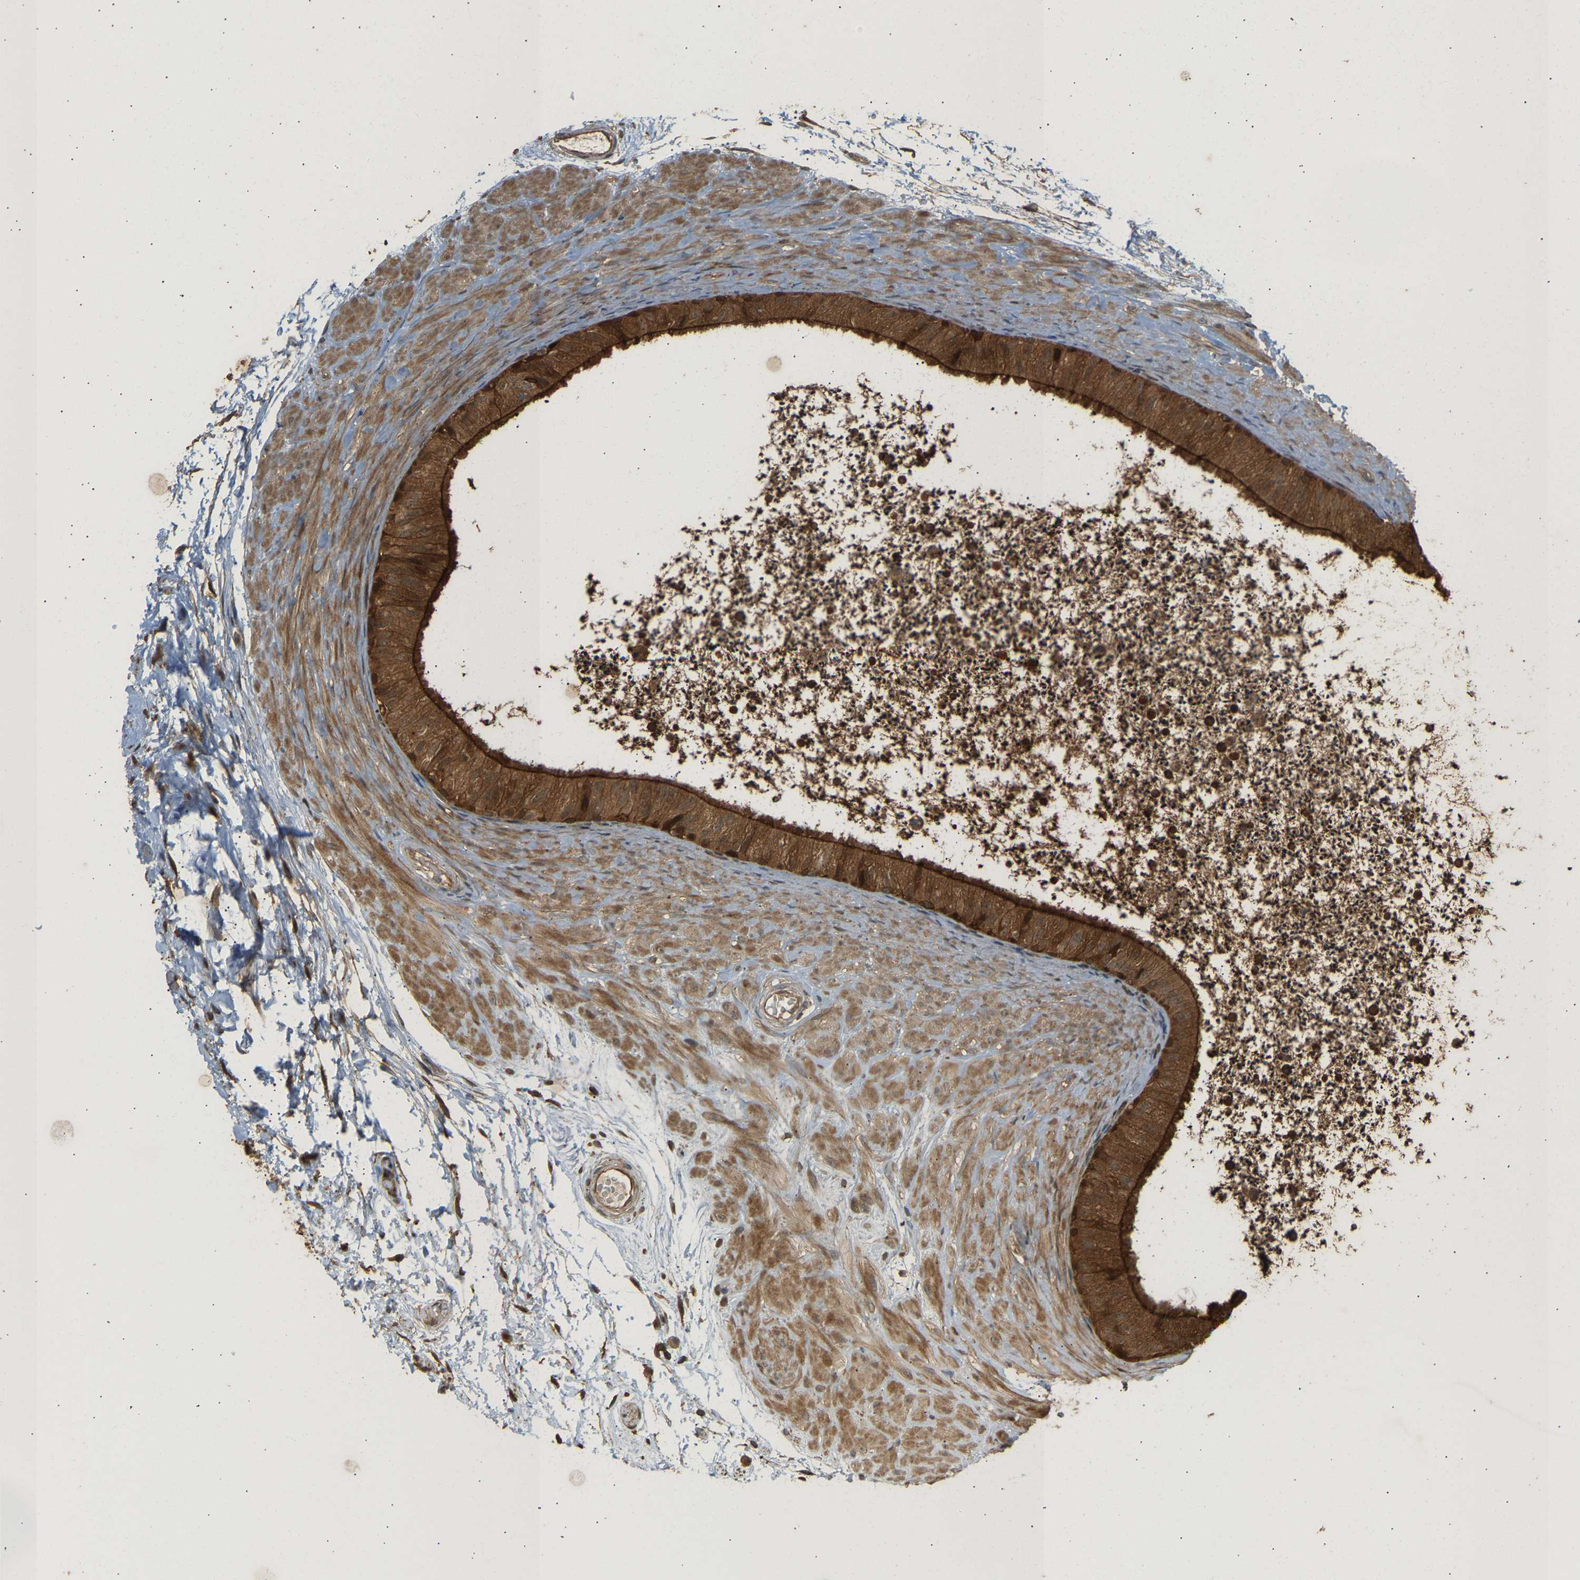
{"staining": {"intensity": "strong", "quantity": ">75%", "location": "cytoplasmic/membranous"}, "tissue": "epididymis", "cell_type": "Glandular cells", "image_type": "normal", "snomed": [{"axis": "morphology", "description": "Normal tissue, NOS"}, {"axis": "topography", "description": "Epididymis"}], "caption": "Protein expression analysis of benign human epididymis reveals strong cytoplasmic/membranous expression in approximately >75% of glandular cells. (Stains: DAB in brown, nuclei in blue, Microscopy: brightfield microscopy at high magnification).", "gene": "ENSG00000282218", "patient": {"sex": "male", "age": 56}}